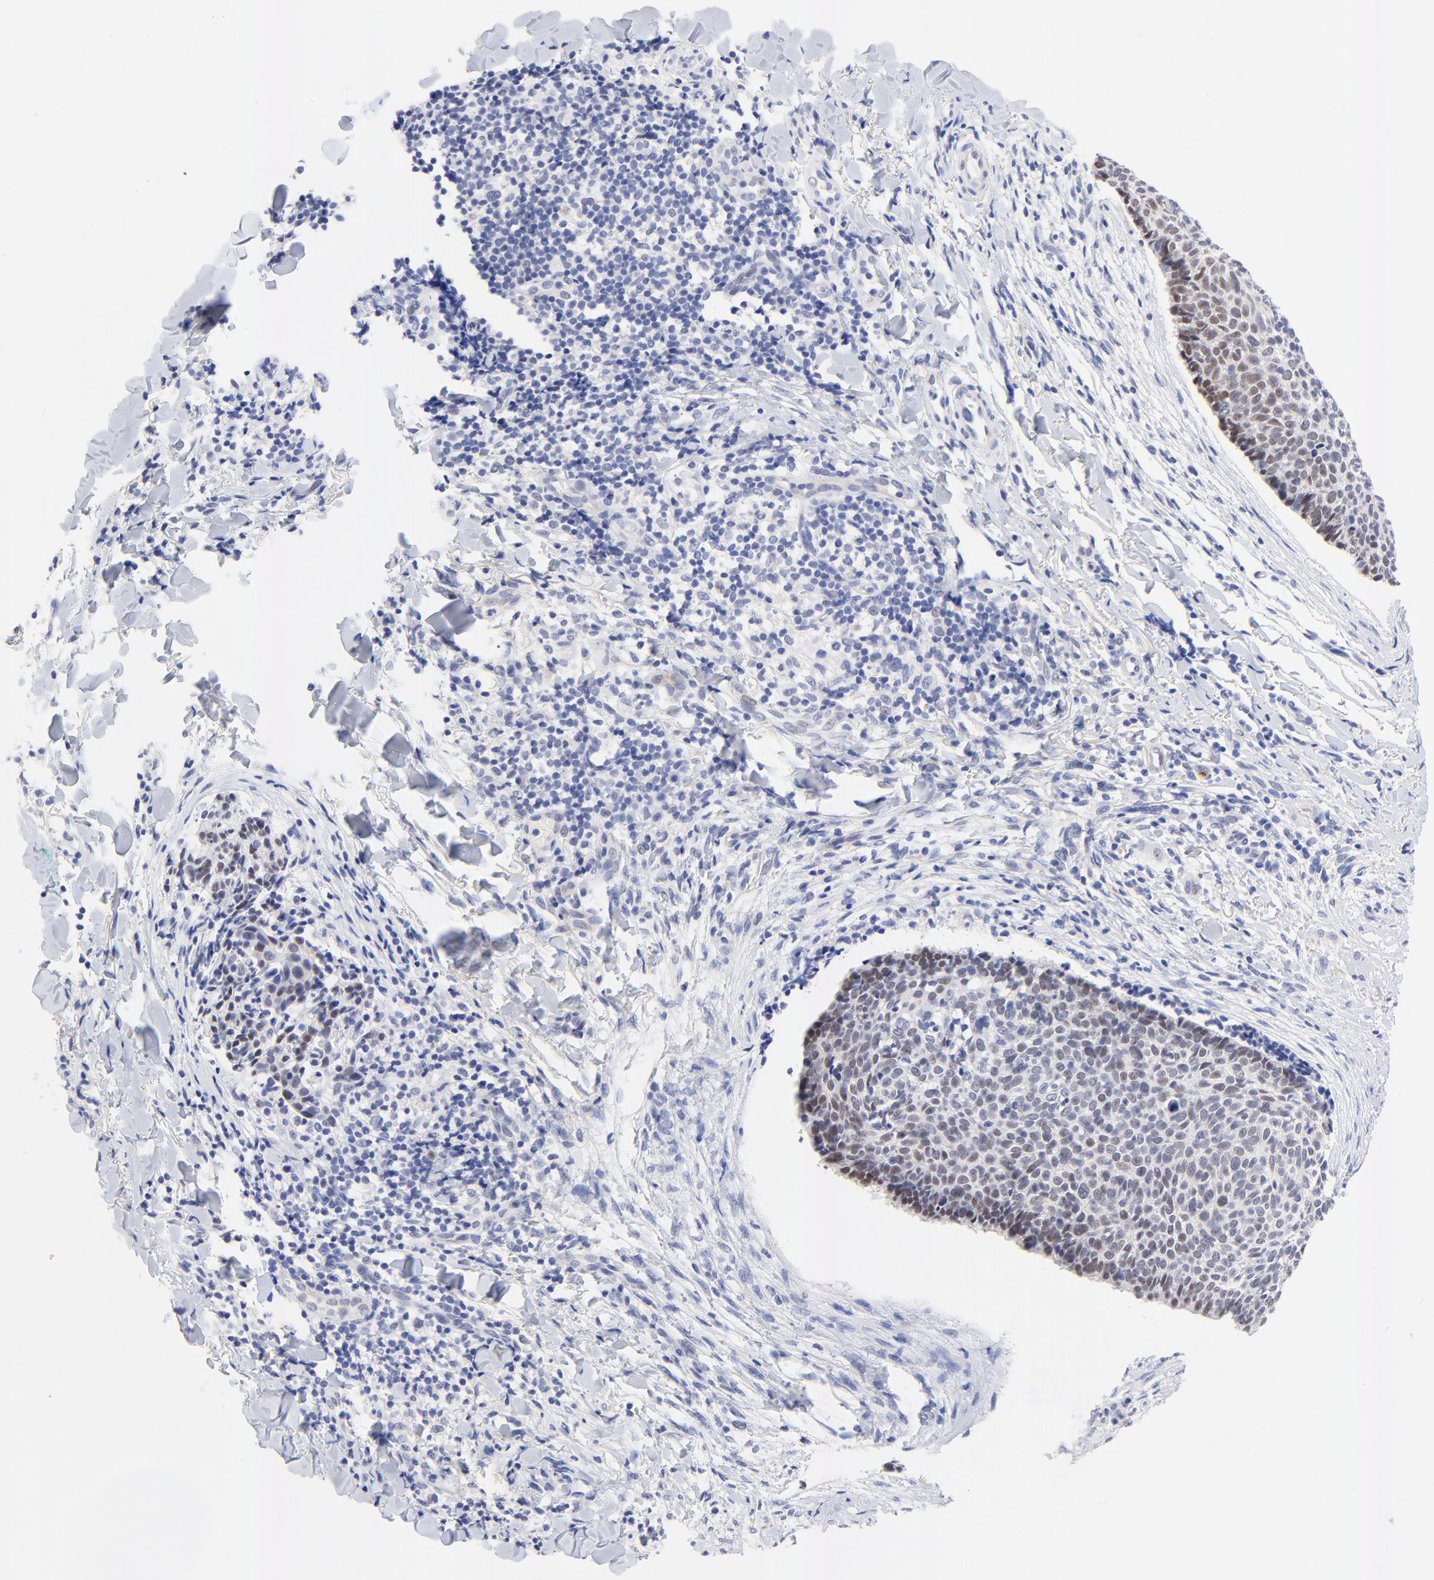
{"staining": {"intensity": "weak", "quantity": "<25%", "location": "nuclear"}, "tissue": "skin cancer", "cell_type": "Tumor cells", "image_type": "cancer", "snomed": [{"axis": "morphology", "description": "Normal tissue, NOS"}, {"axis": "morphology", "description": "Basal cell carcinoma"}, {"axis": "topography", "description": "Skin"}], "caption": "This is an IHC photomicrograph of basal cell carcinoma (skin). There is no positivity in tumor cells.", "gene": "FAM117B", "patient": {"sex": "female", "age": 57}}